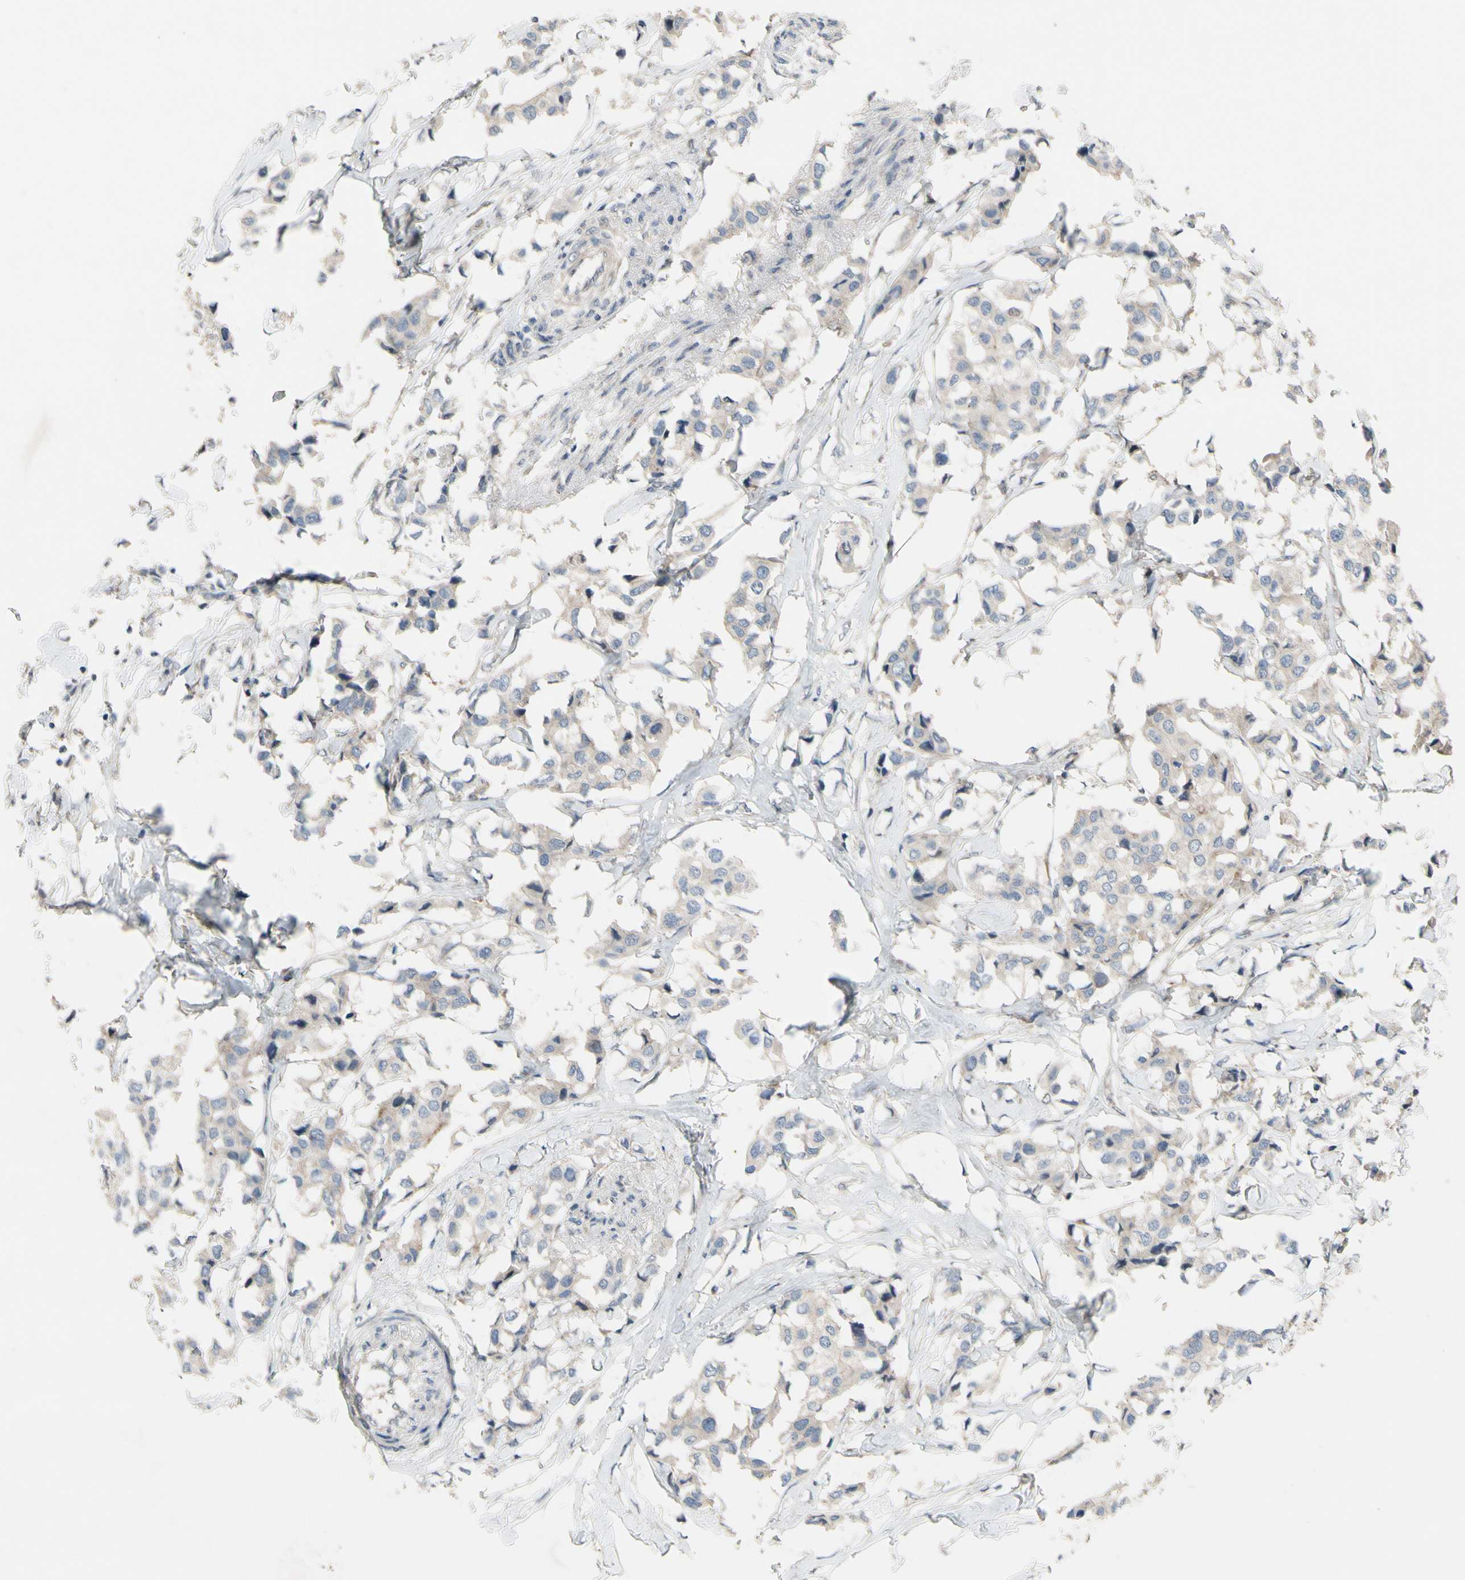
{"staining": {"intensity": "weak", "quantity": "25%-75%", "location": "cytoplasmic/membranous"}, "tissue": "breast cancer", "cell_type": "Tumor cells", "image_type": "cancer", "snomed": [{"axis": "morphology", "description": "Duct carcinoma"}, {"axis": "topography", "description": "Breast"}], "caption": "High-magnification brightfield microscopy of breast cancer stained with DAB (3,3'-diaminobenzidine) (brown) and counterstained with hematoxylin (blue). tumor cells exhibit weak cytoplasmic/membranous staining is seen in approximately25%-75% of cells.", "gene": "ICAM5", "patient": {"sex": "female", "age": 80}}